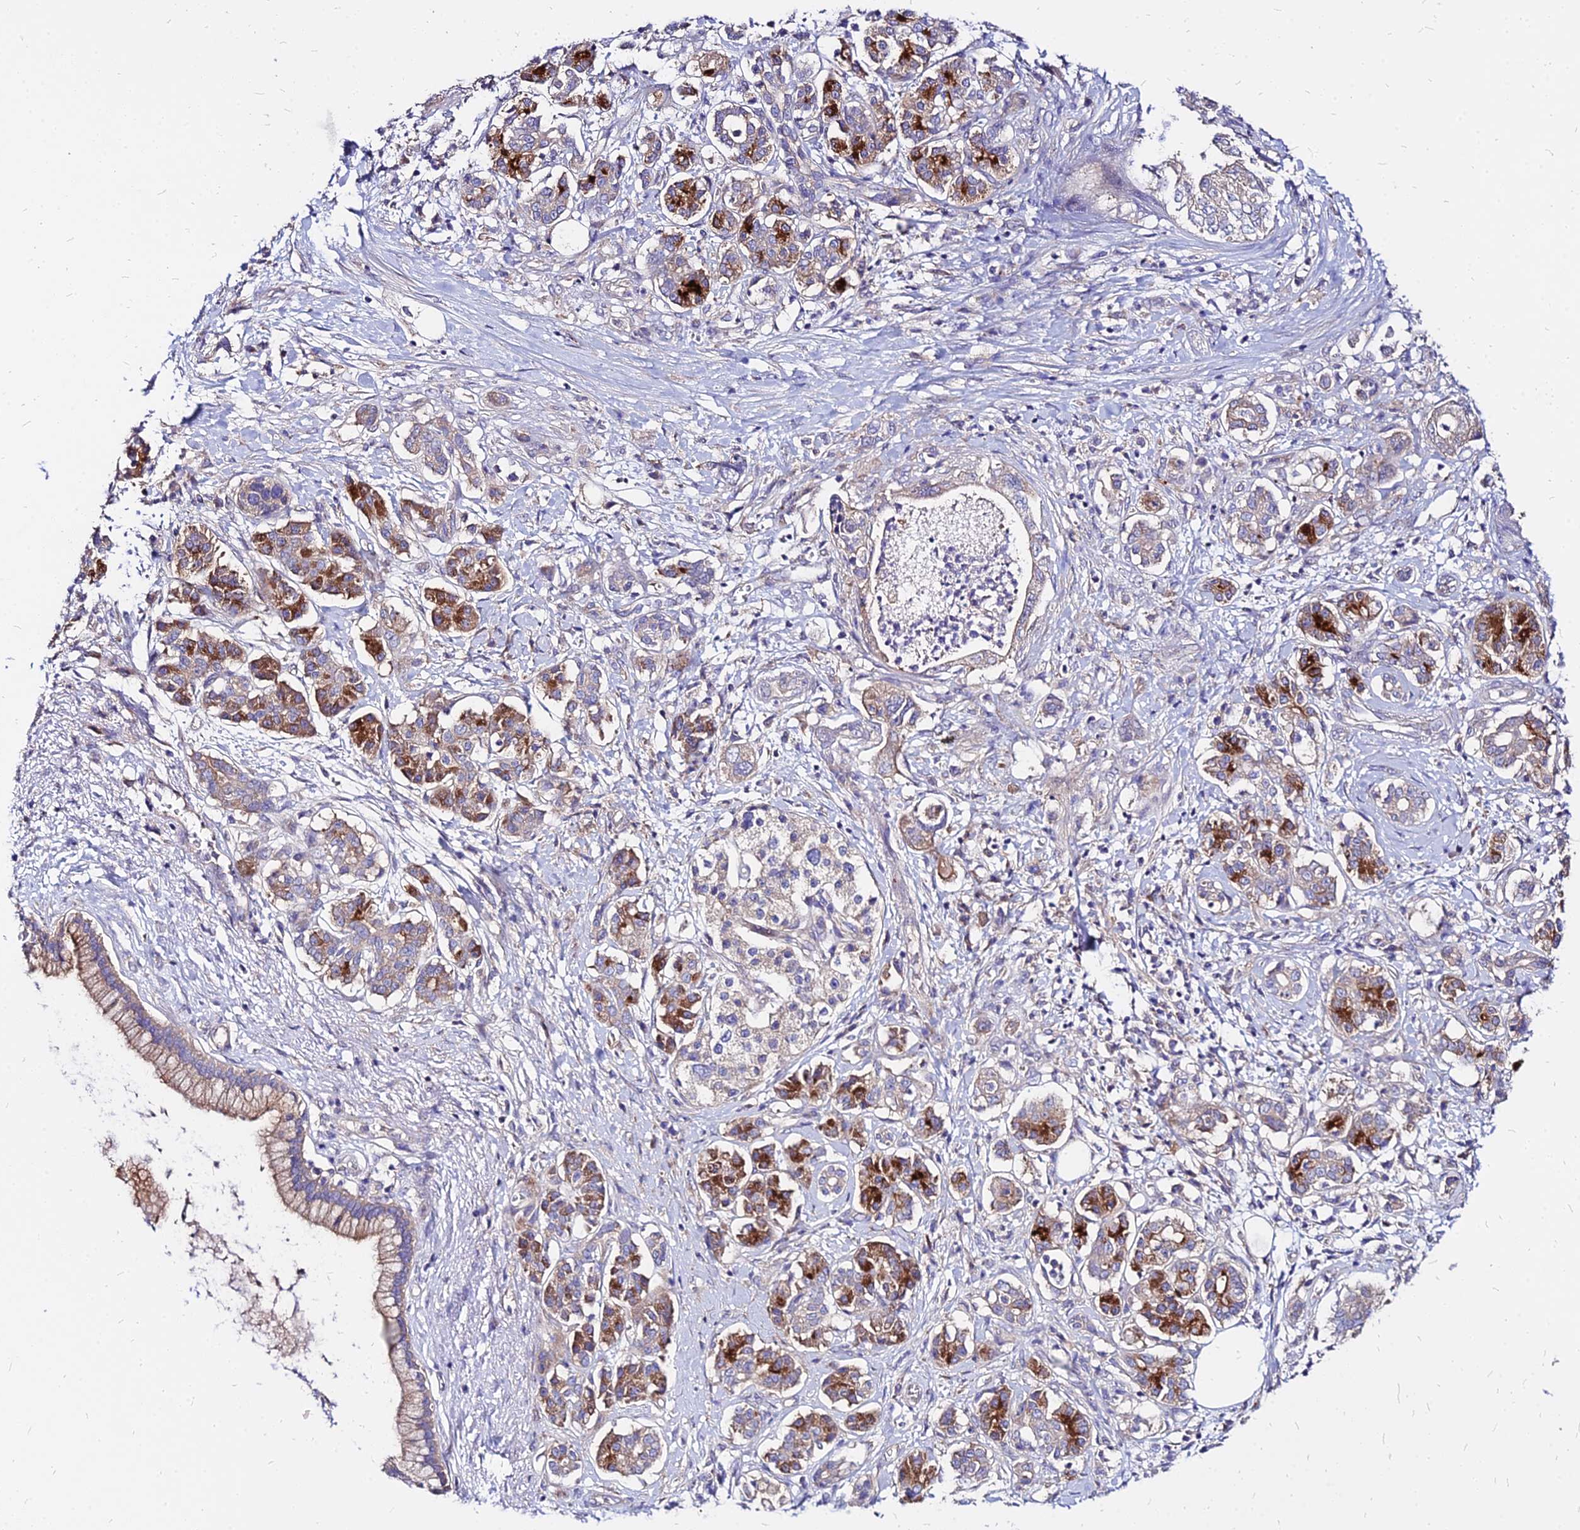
{"staining": {"intensity": "weak", "quantity": ">75%", "location": "cytoplasmic/membranous"}, "tissue": "pancreatic cancer", "cell_type": "Tumor cells", "image_type": "cancer", "snomed": [{"axis": "morphology", "description": "Adenocarcinoma, NOS"}, {"axis": "topography", "description": "Pancreas"}], "caption": "Pancreatic adenocarcinoma was stained to show a protein in brown. There is low levels of weak cytoplasmic/membranous expression in about >75% of tumor cells. The protein is stained brown, and the nuclei are stained in blue (DAB IHC with brightfield microscopy, high magnification).", "gene": "COMMD10", "patient": {"sex": "female", "age": 73}}